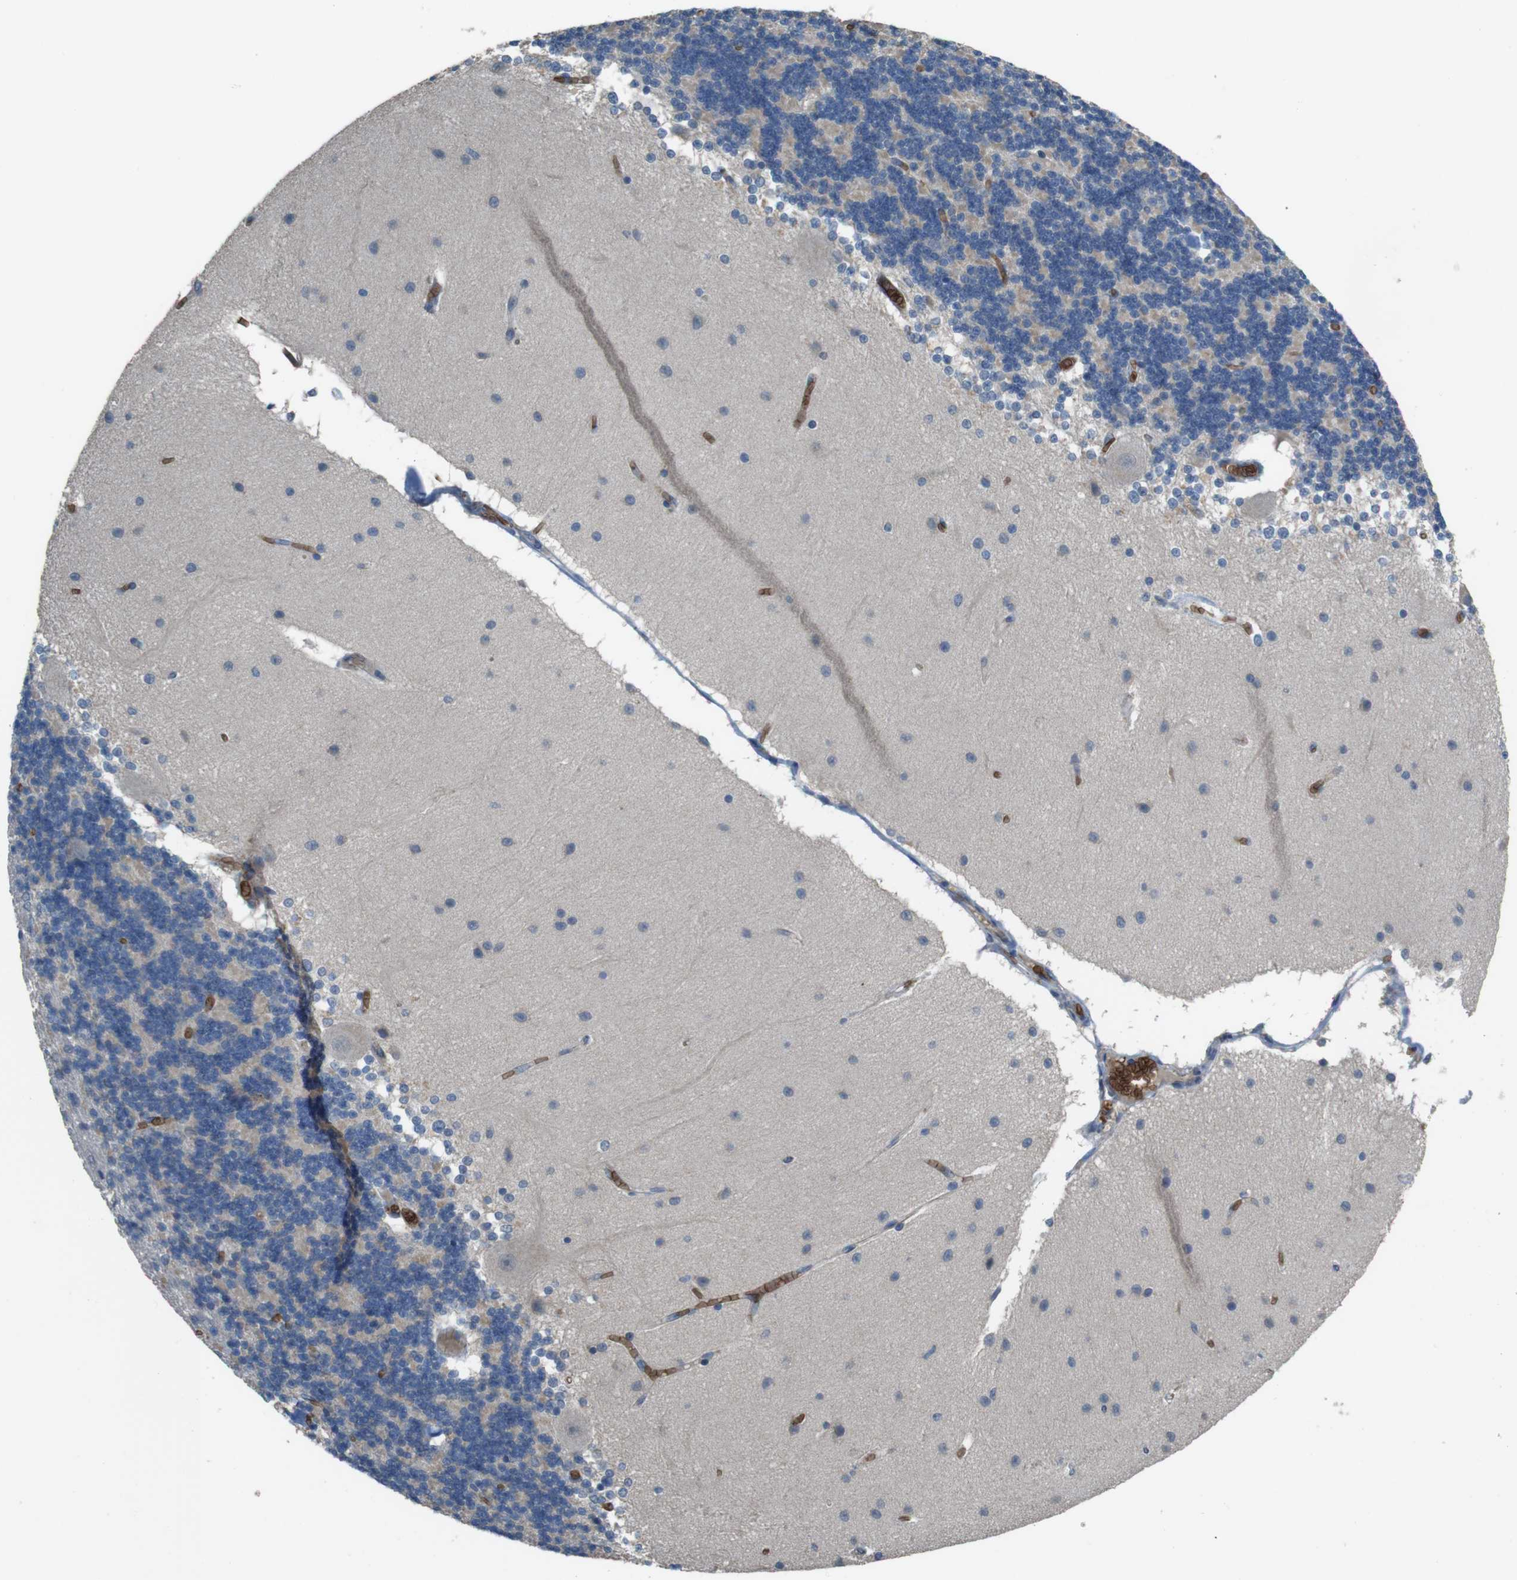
{"staining": {"intensity": "negative", "quantity": "none", "location": "none"}, "tissue": "cerebellum", "cell_type": "Cells in granular layer", "image_type": "normal", "snomed": [{"axis": "morphology", "description": "Normal tissue, NOS"}, {"axis": "topography", "description": "Cerebellum"}], "caption": "DAB immunohistochemical staining of unremarkable human cerebellum reveals no significant staining in cells in granular layer. (Immunohistochemistry (ihc), brightfield microscopy, high magnification).", "gene": "GYPA", "patient": {"sex": "female", "age": 54}}